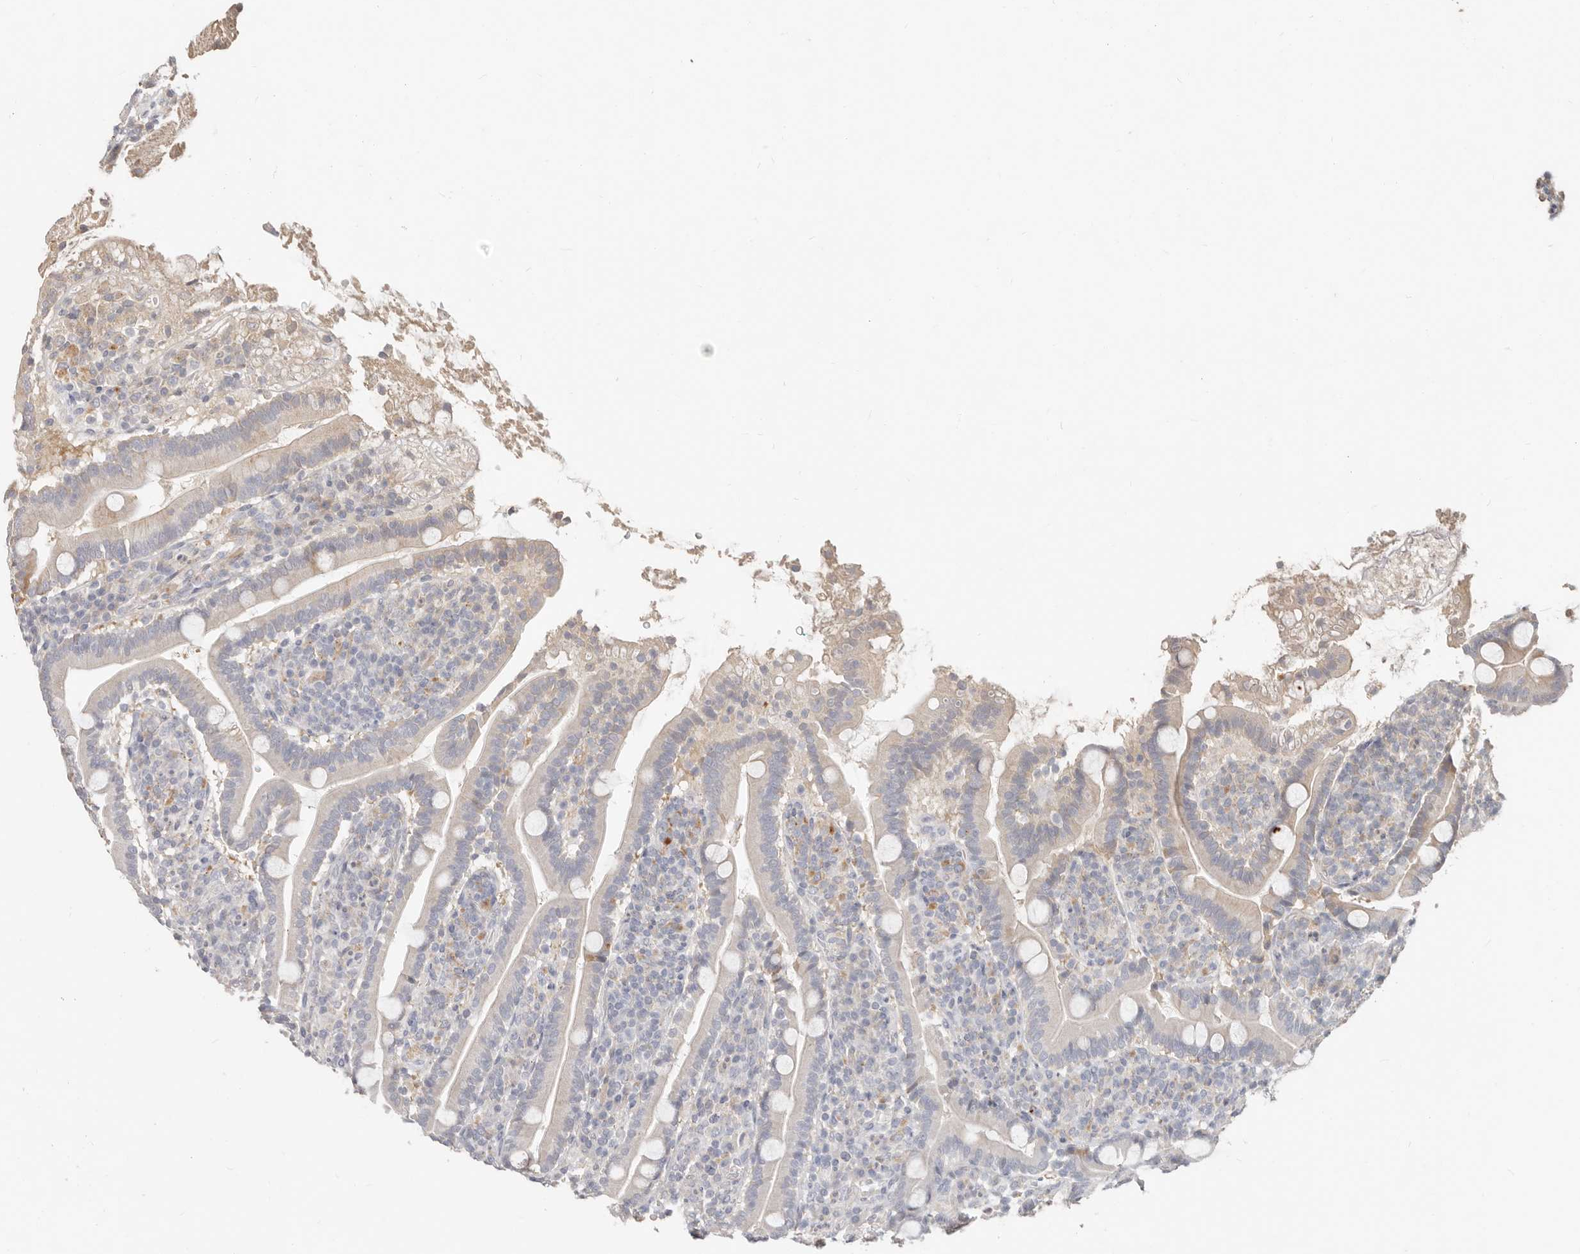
{"staining": {"intensity": "weak", "quantity": "25%-75%", "location": "cytoplasmic/membranous"}, "tissue": "duodenum", "cell_type": "Glandular cells", "image_type": "normal", "snomed": [{"axis": "morphology", "description": "Normal tissue, NOS"}, {"axis": "topography", "description": "Duodenum"}], "caption": "Approximately 25%-75% of glandular cells in benign human duodenum reveal weak cytoplasmic/membranous protein expression as visualized by brown immunohistochemical staining.", "gene": "MTFR2", "patient": {"sex": "male", "age": 35}}